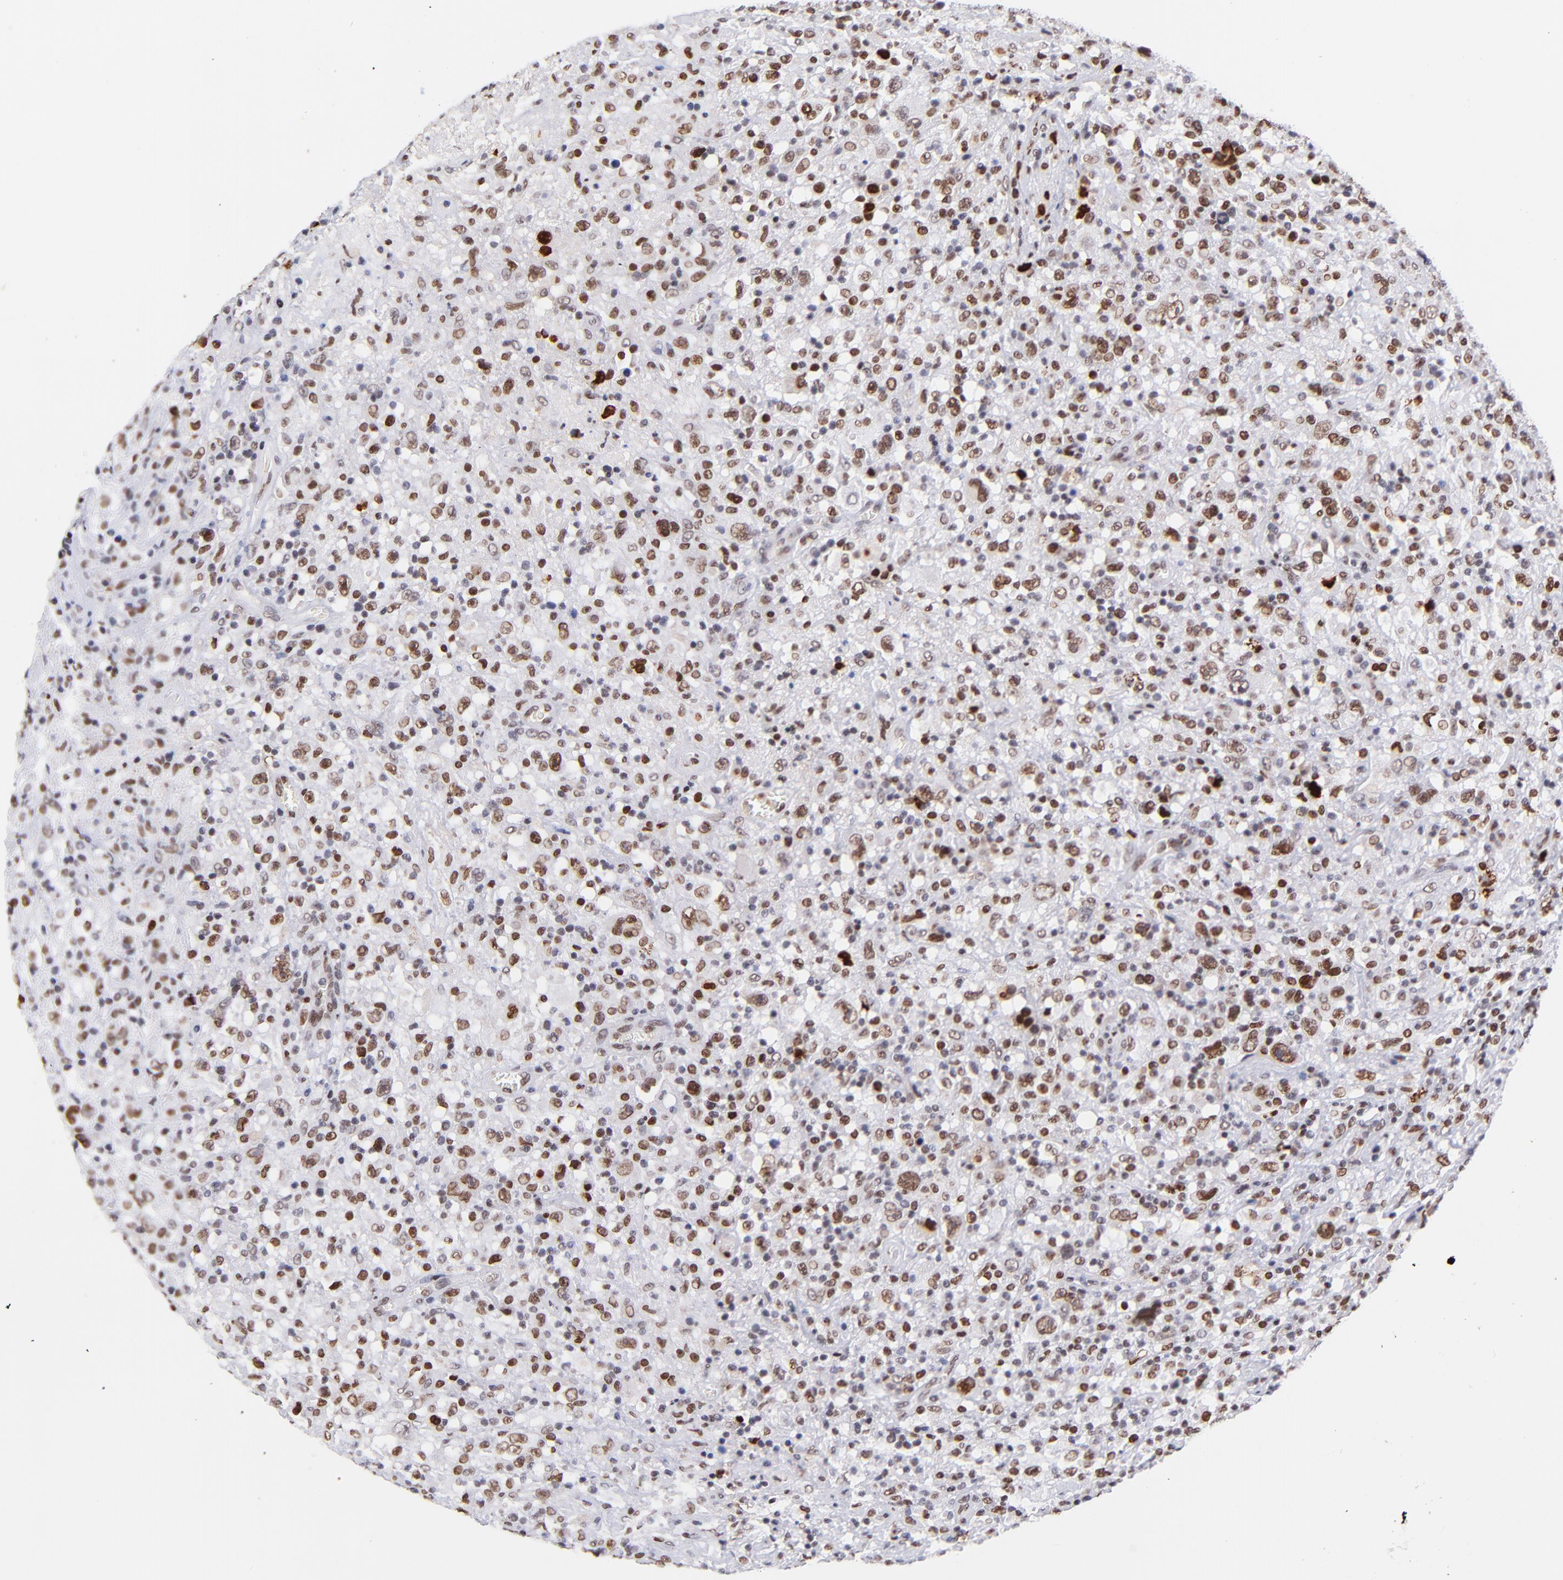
{"staining": {"intensity": "moderate", "quantity": ">75%", "location": "nuclear"}, "tissue": "lymphoma", "cell_type": "Tumor cells", "image_type": "cancer", "snomed": [{"axis": "morphology", "description": "Hodgkin's disease, NOS"}, {"axis": "topography", "description": "Lymph node"}], "caption": "The image demonstrates immunohistochemical staining of lymphoma. There is moderate nuclear staining is seen in about >75% of tumor cells.", "gene": "MIDEAS", "patient": {"sex": "male", "age": 46}}